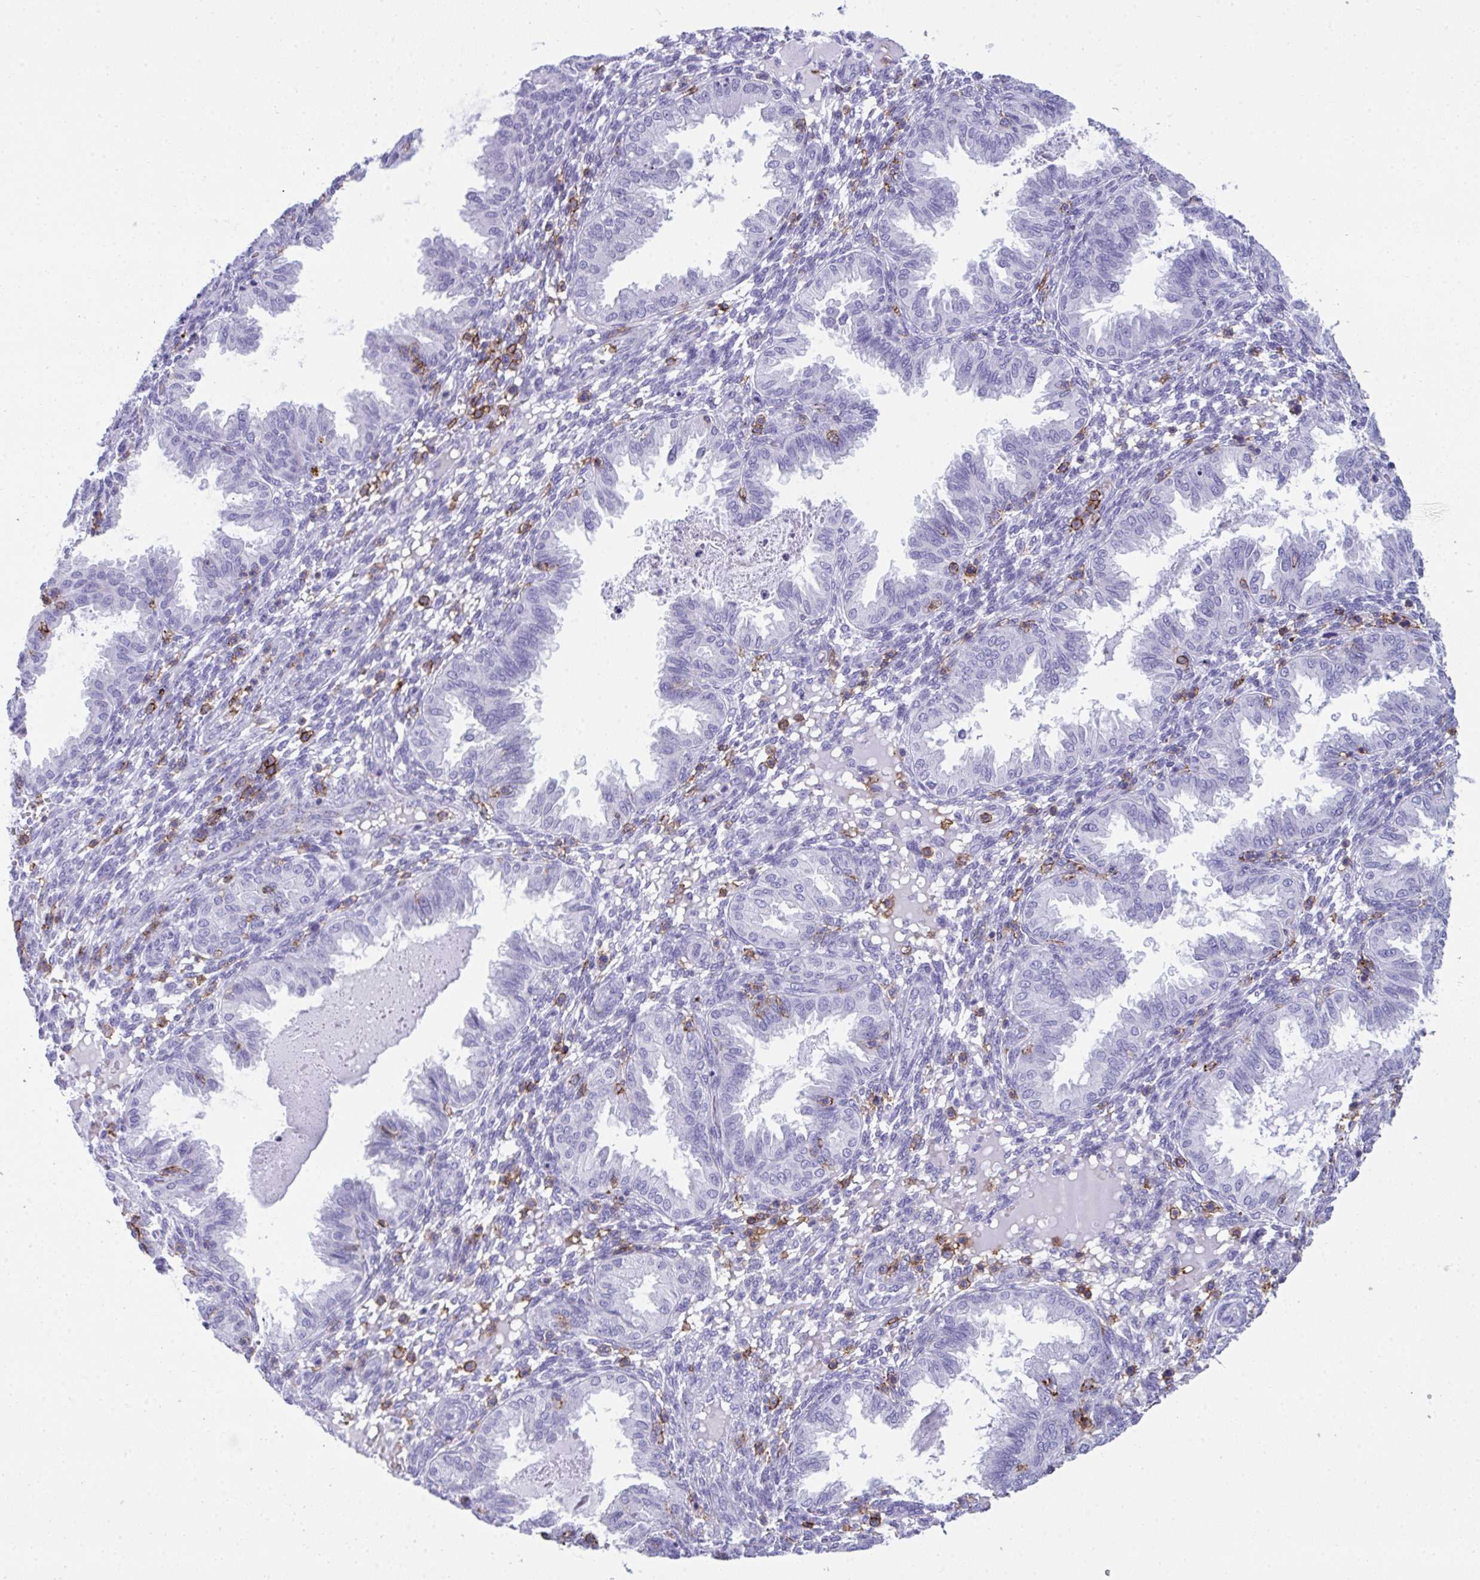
{"staining": {"intensity": "negative", "quantity": "none", "location": "none"}, "tissue": "endometrium", "cell_type": "Cells in endometrial stroma", "image_type": "normal", "snomed": [{"axis": "morphology", "description": "Normal tissue, NOS"}, {"axis": "topography", "description": "Endometrium"}], "caption": "There is no significant expression in cells in endometrial stroma of endometrium. (DAB immunohistochemistry visualized using brightfield microscopy, high magnification).", "gene": "SPN", "patient": {"sex": "female", "age": 33}}